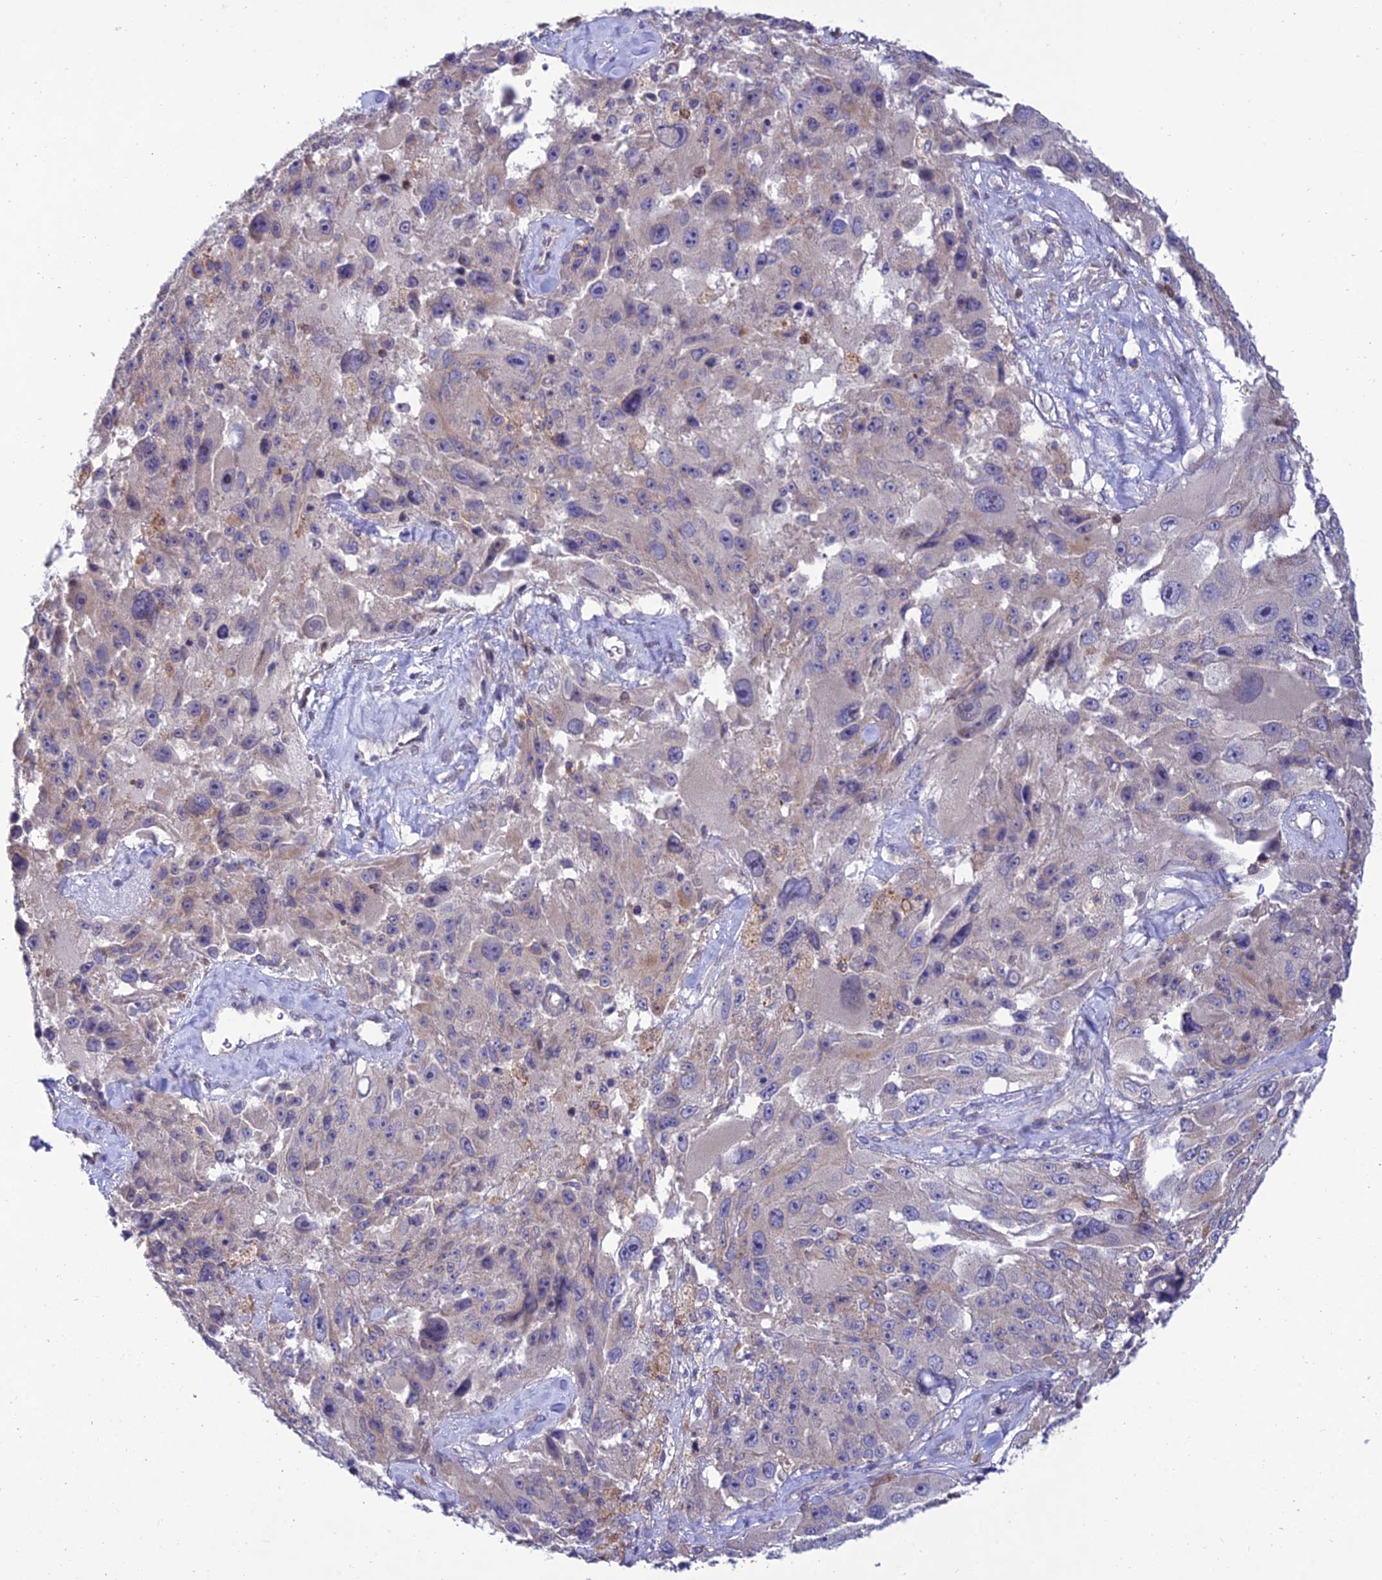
{"staining": {"intensity": "negative", "quantity": "none", "location": "none"}, "tissue": "melanoma", "cell_type": "Tumor cells", "image_type": "cancer", "snomed": [{"axis": "morphology", "description": "Malignant melanoma, Metastatic site"}, {"axis": "topography", "description": "Lymph node"}], "caption": "Immunohistochemistry (IHC) image of neoplastic tissue: melanoma stained with DAB (3,3'-diaminobenzidine) reveals no significant protein staining in tumor cells. (DAB (3,3'-diaminobenzidine) IHC with hematoxylin counter stain).", "gene": "FAM76A", "patient": {"sex": "male", "age": 62}}